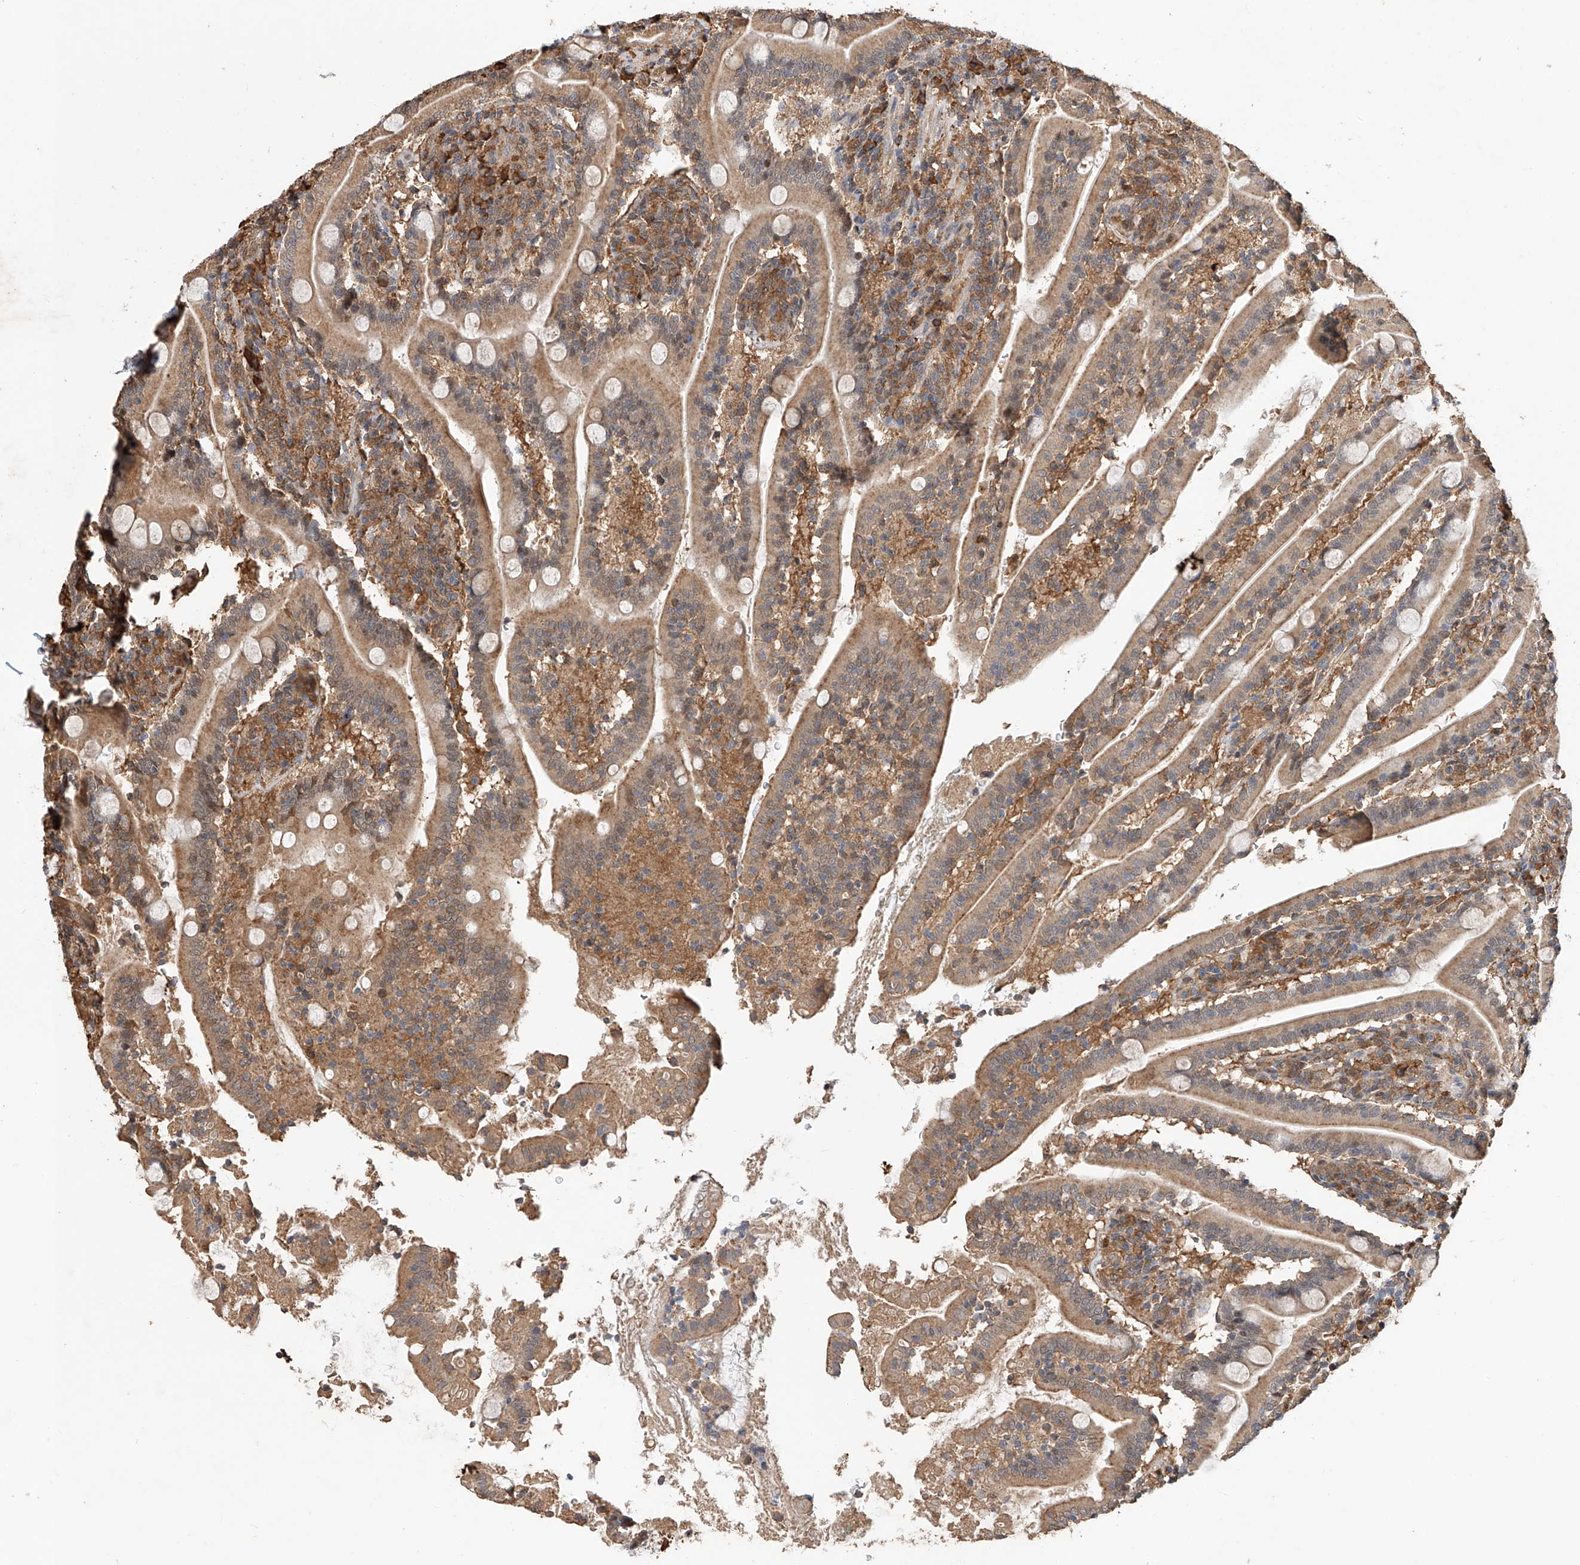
{"staining": {"intensity": "moderate", "quantity": ">75%", "location": "cytoplasmic/membranous"}, "tissue": "duodenum", "cell_type": "Glandular cells", "image_type": "normal", "snomed": [{"axis": "morphology", "description": "Normal tissue, NOS"}, {"axis": "topography", "description": "Duodenum"}], "caption": "Protein staining of benign duodenum exhibits moderate cytoplasmic/membranous positivity in about >75% of glandular cells.", "gene": "RILPL2", "patient": {"sex": "male", "age": 35}}